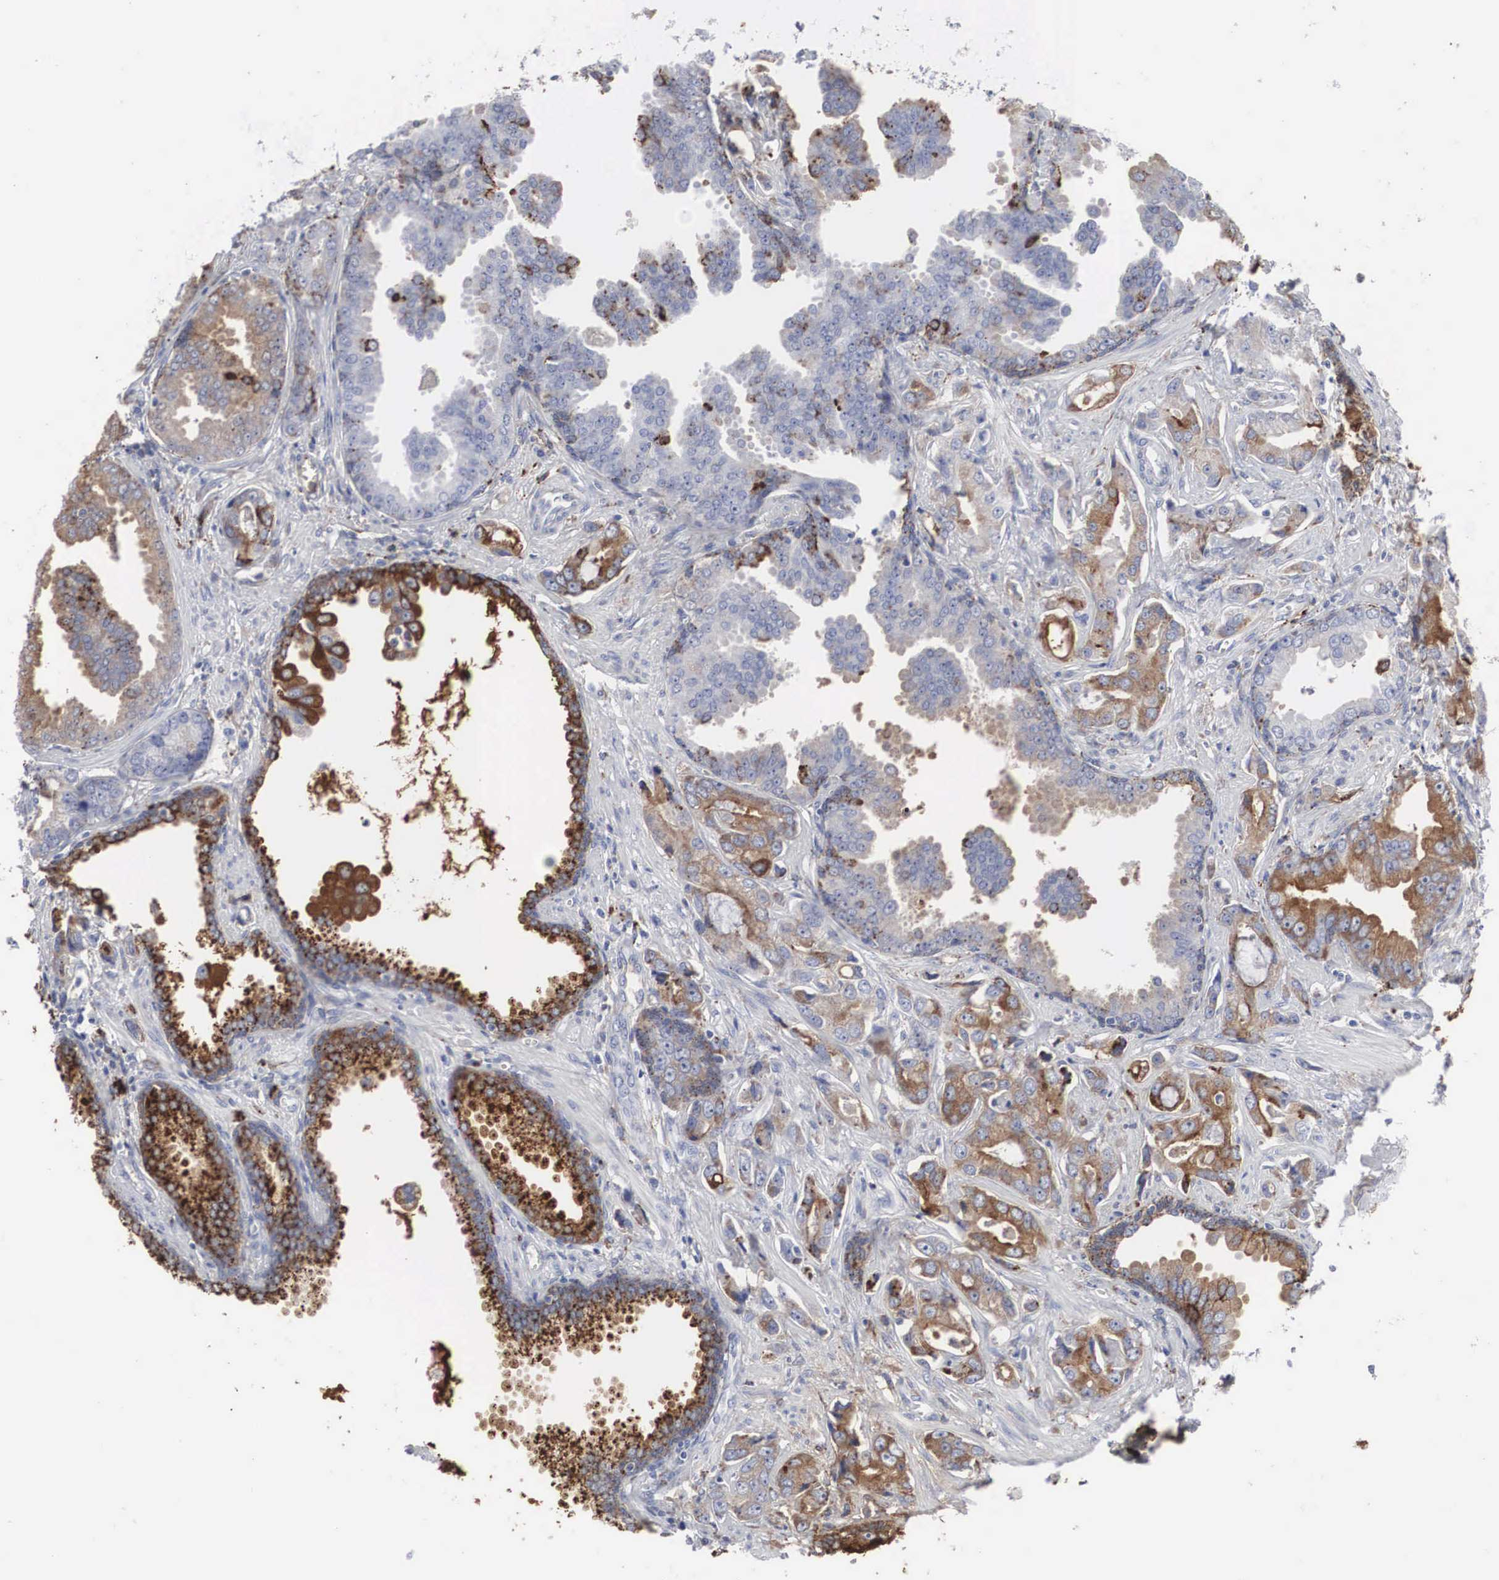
{"staining": {"intensity": "moderate", "quantity": ">75%", "location": "cytoplasmic/membranous"}, "tissue": "prostate cancer", "cell_type": "Tumor cells", "image_type": "cancer", "snomed": [{"axis": "morphology", "description": "Adenocarcinoma, Low grade"}, {"axis": "topography", "description": "Prostate"}], "caption": "Protein analysis of prostate adenocarcinoma (low-grade) tissue shows moderate cytoplasmic/membranous positivity in about >75% of tumor cells. (Brightfield microscopy of DAB IHC at high magnification).", "gene": "LGALS3BP", "patient": {"sex": "male", "age": 65}}